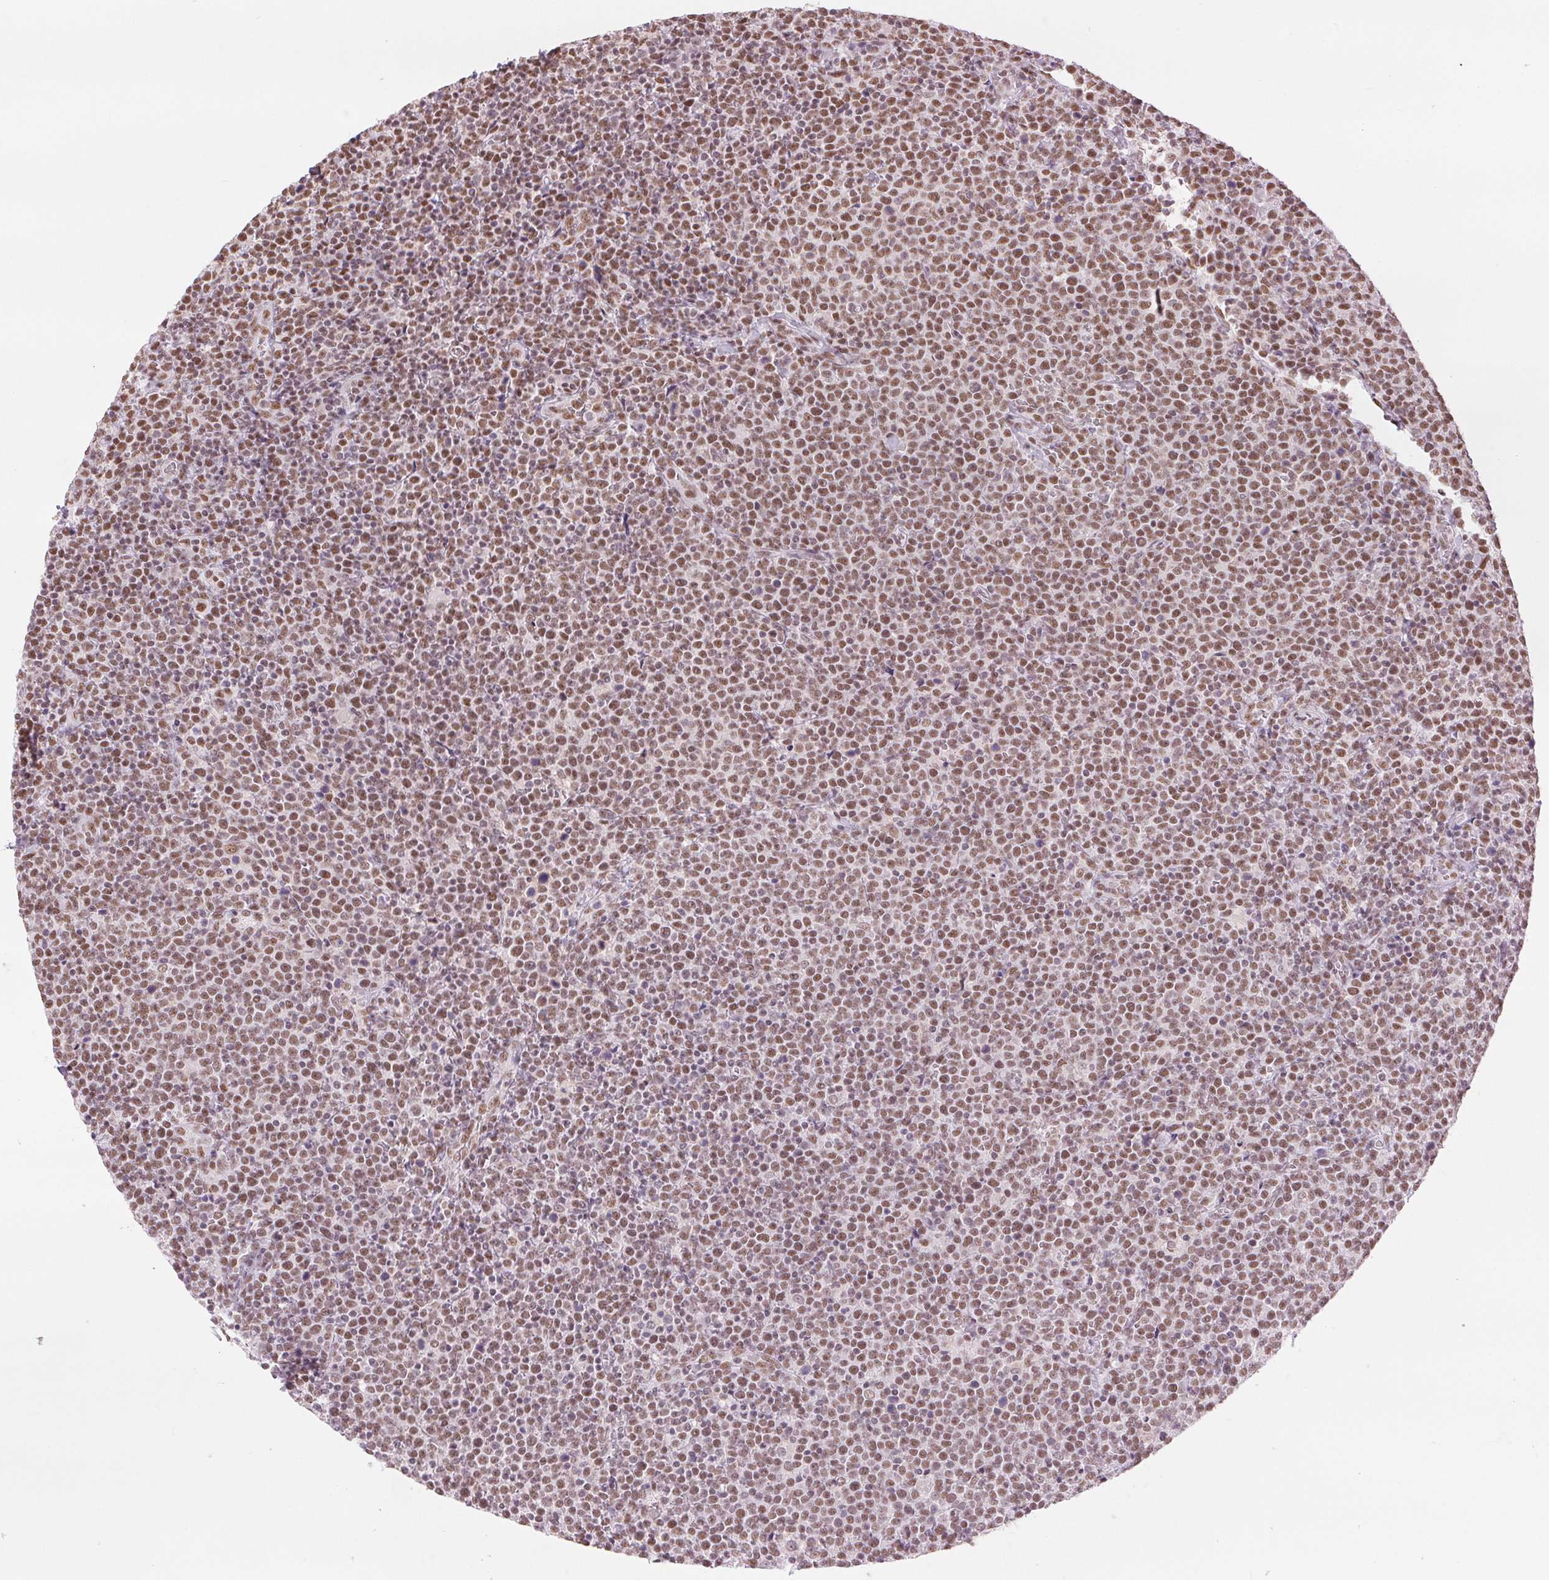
{"staining": {"intensity": "moderate", "quantity": ">75%", "location": "nuclear"}, "tissue": "lymphoma", "cell_type": "Tumor cells", "image_type": "cancer", "snomed": [{"axis": "morphology", "description": "Malignant lymphoma, non-Hodgkin's type, High grade"}, {"axis": "topography", "description": "Lymph node"}], "caption": "Moderate nuclear protein staining is seen in about >75% of tumor cells in high-grade malignant lymphoma, non-Hodgkin's type. (DAB IHC with brightfield microscopy, high magnification).", "gene": "ZFR2", "patient": {"sex": "male", "age": 61}}